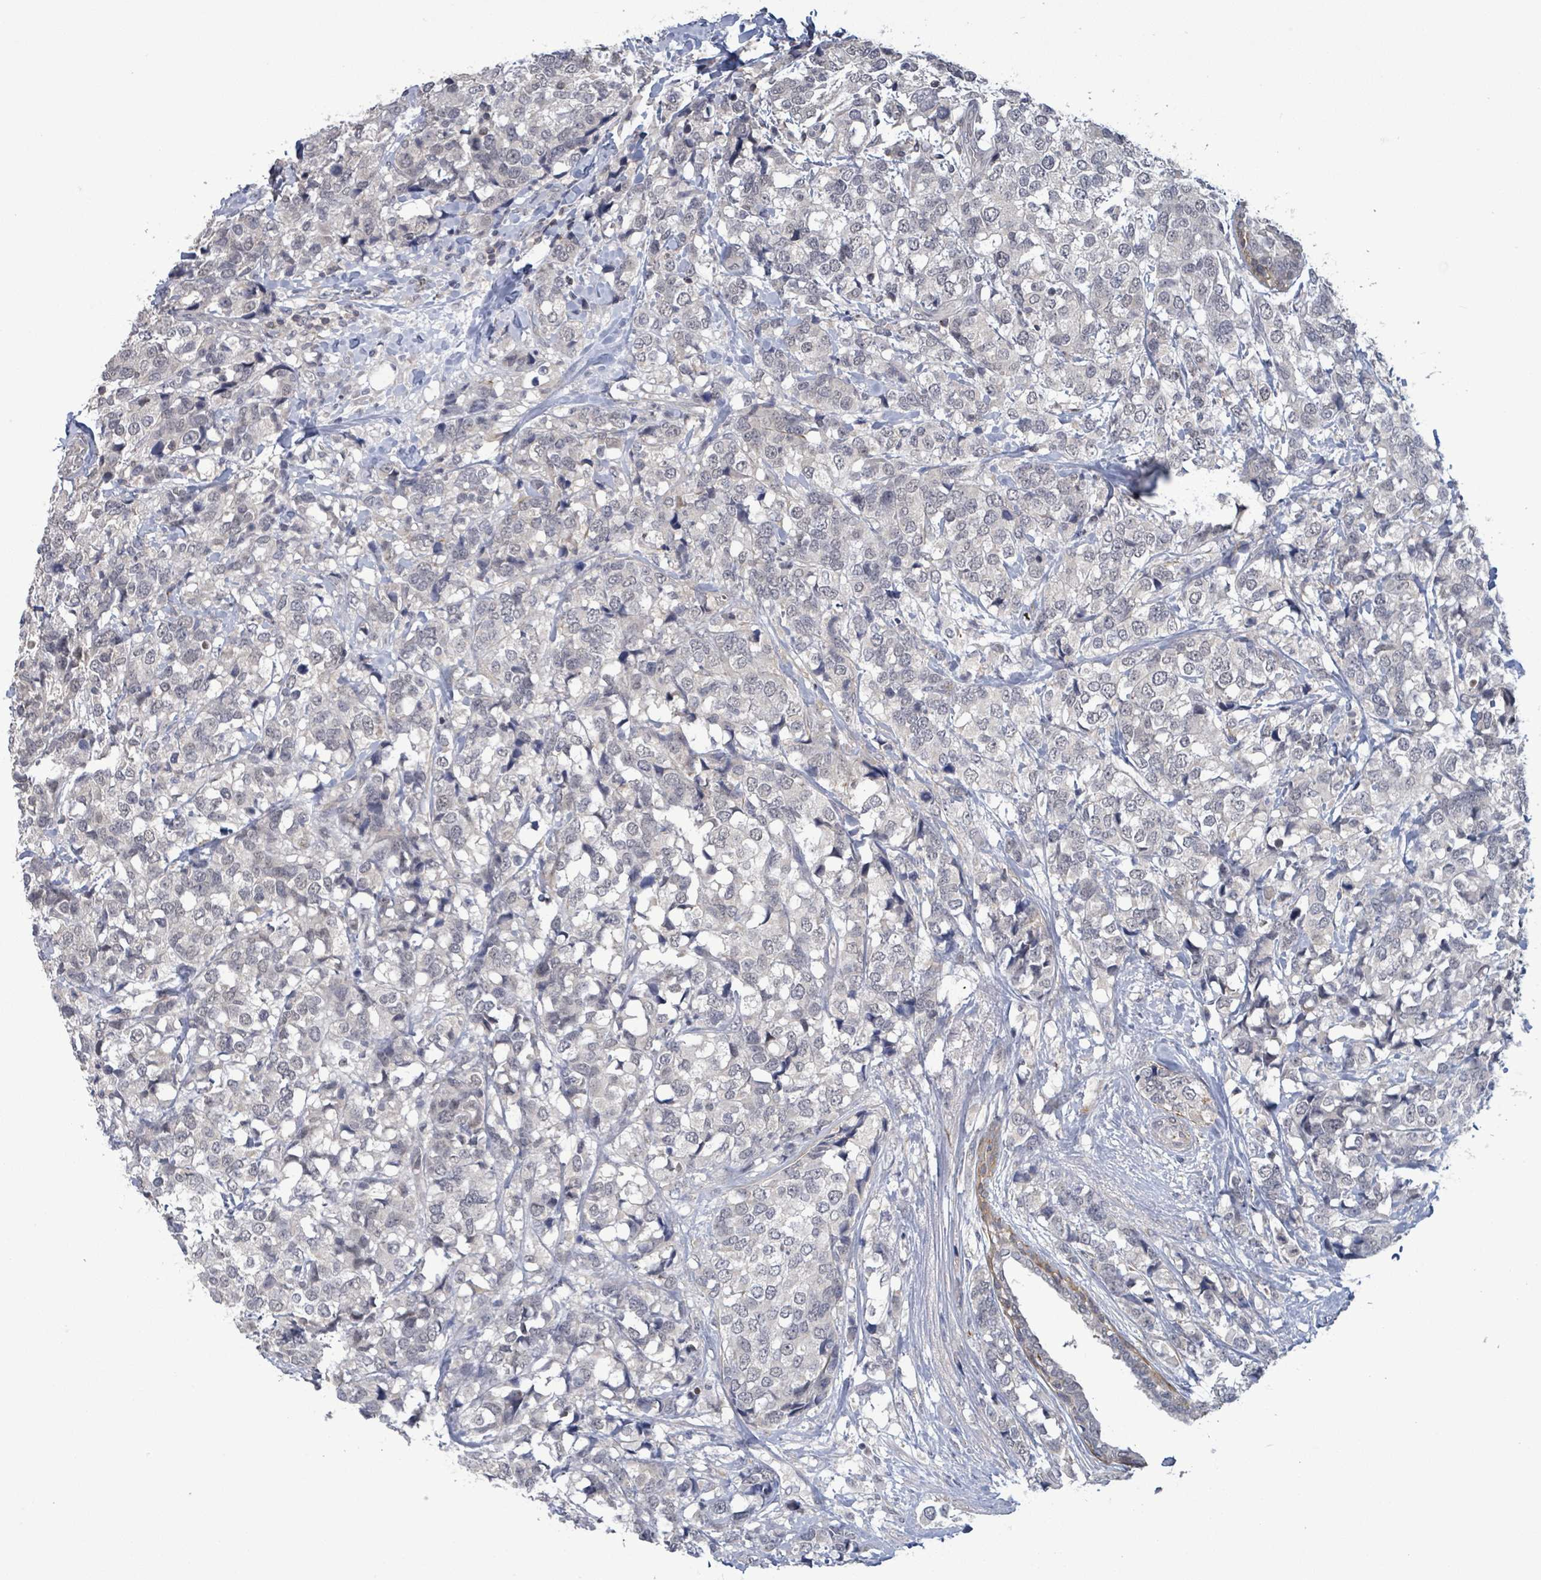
{"staining": {"intensity": "negative", "quantity": "none", "location": "none"}, "tissue": "breast cancer", "cell_type": "Tumor cells", "image_type": "cancer", "snomed": [{"axis": "morphology", "description": "Lobular carcinoma"}, {"axis": "topography", "description": "Breast"}], "caption": "Breast lobular carcinoma stained for a protein using immunohistochemistry shows no staining tumor cells.", "gene": "AMMECR1", "patient": {"sex": "female", "age": 59}}